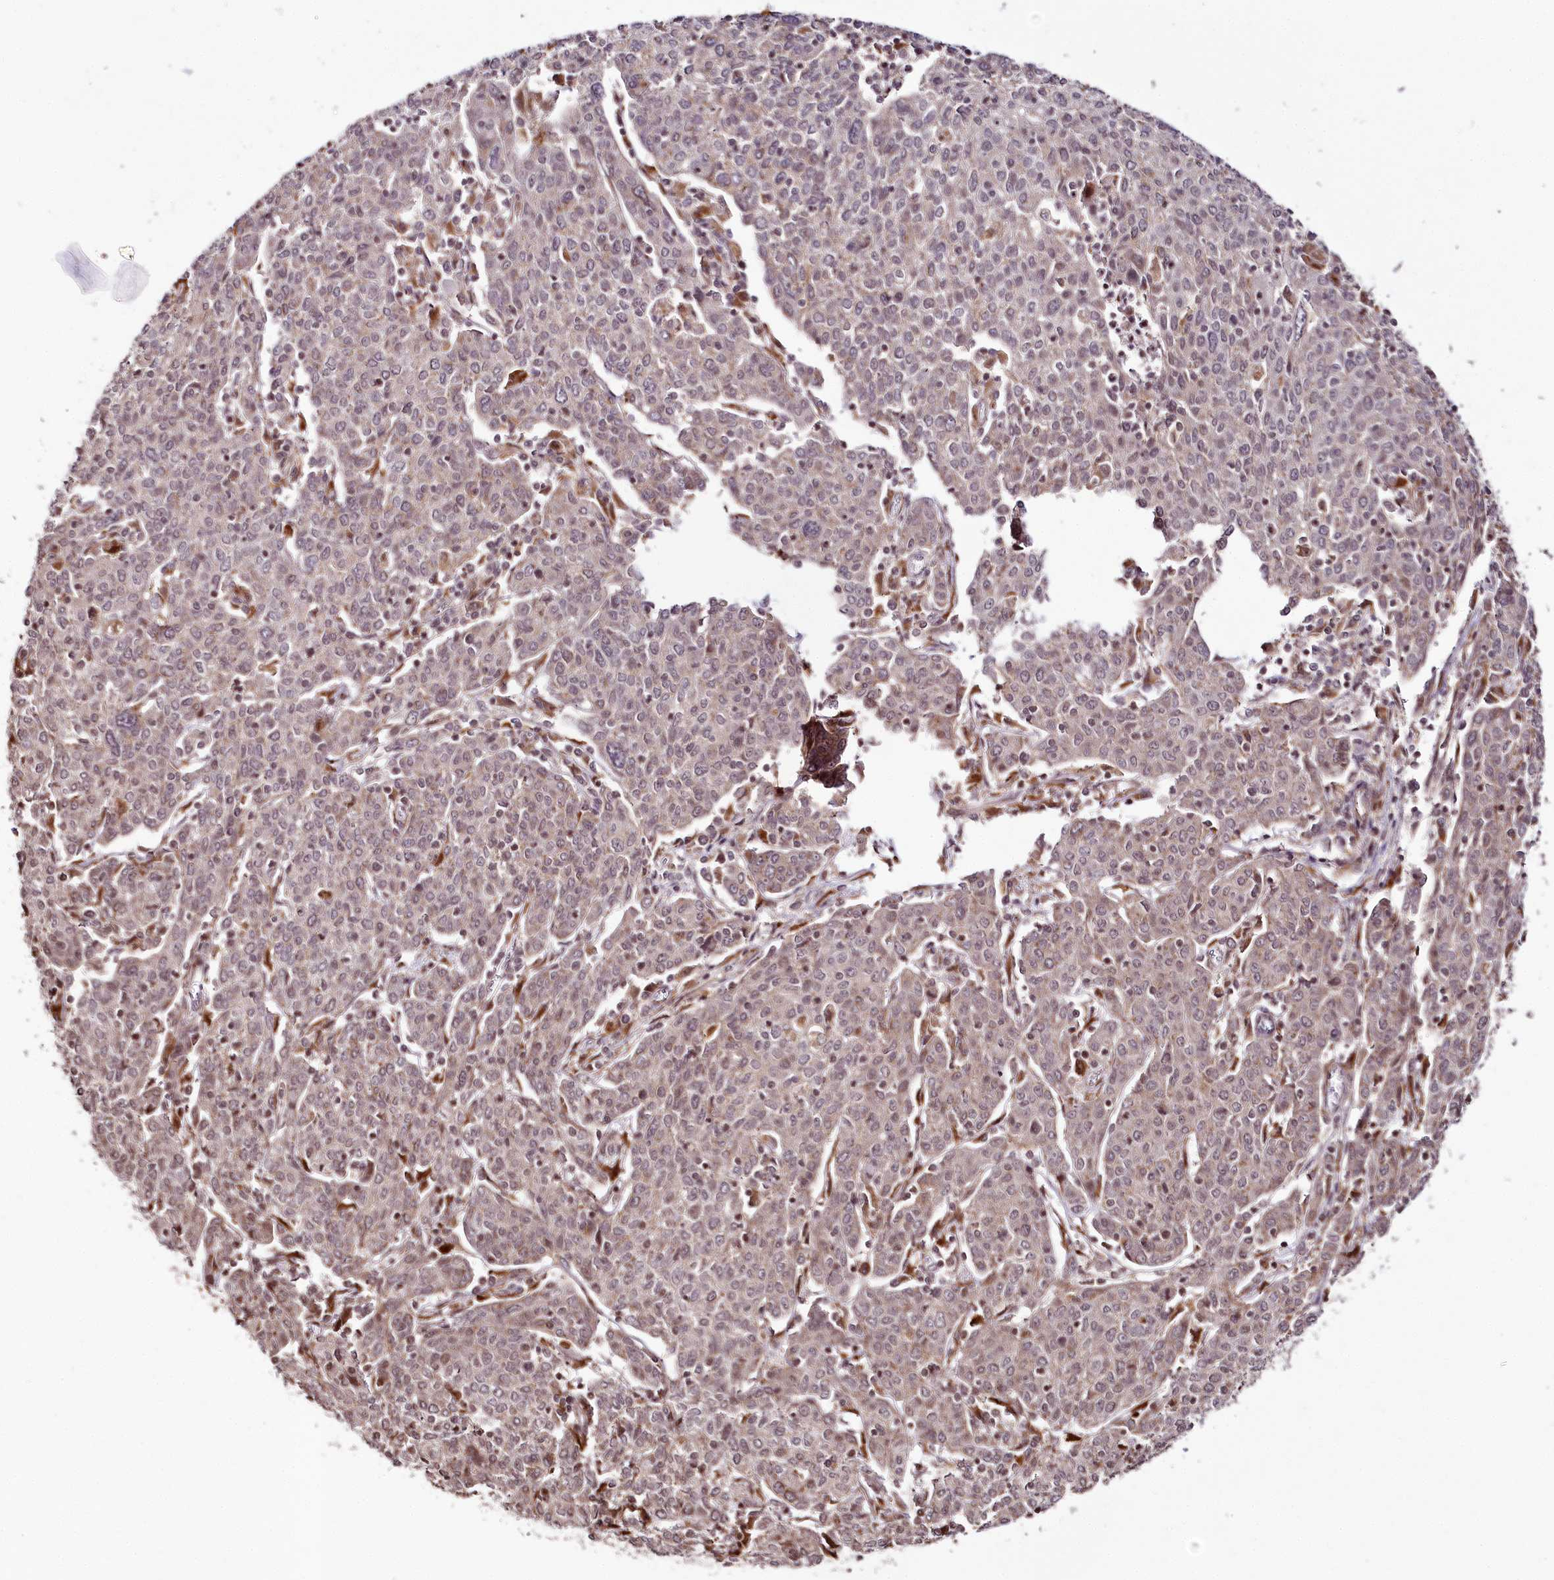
{"staining": {"intensity": "weak", "quantity": "<25%", "location": "nuclear"}, "tissue": "cervical cancer", "cell_type": "Tumor cells", "image_type": "cancer", "snomed": [{"axis": "morphology", "description": "Squamous cell carcinoma, NOS"}, {"axis": "topography", "description": "Cervix"}], "caption": "The immunohistochemistry (IHC) micrograph has no significant expression in tumor cells of squamous cell carcinoma (cervical) tissue.", "gene": "HOXC8", "patient": {"sex": "female", "age": 67}}